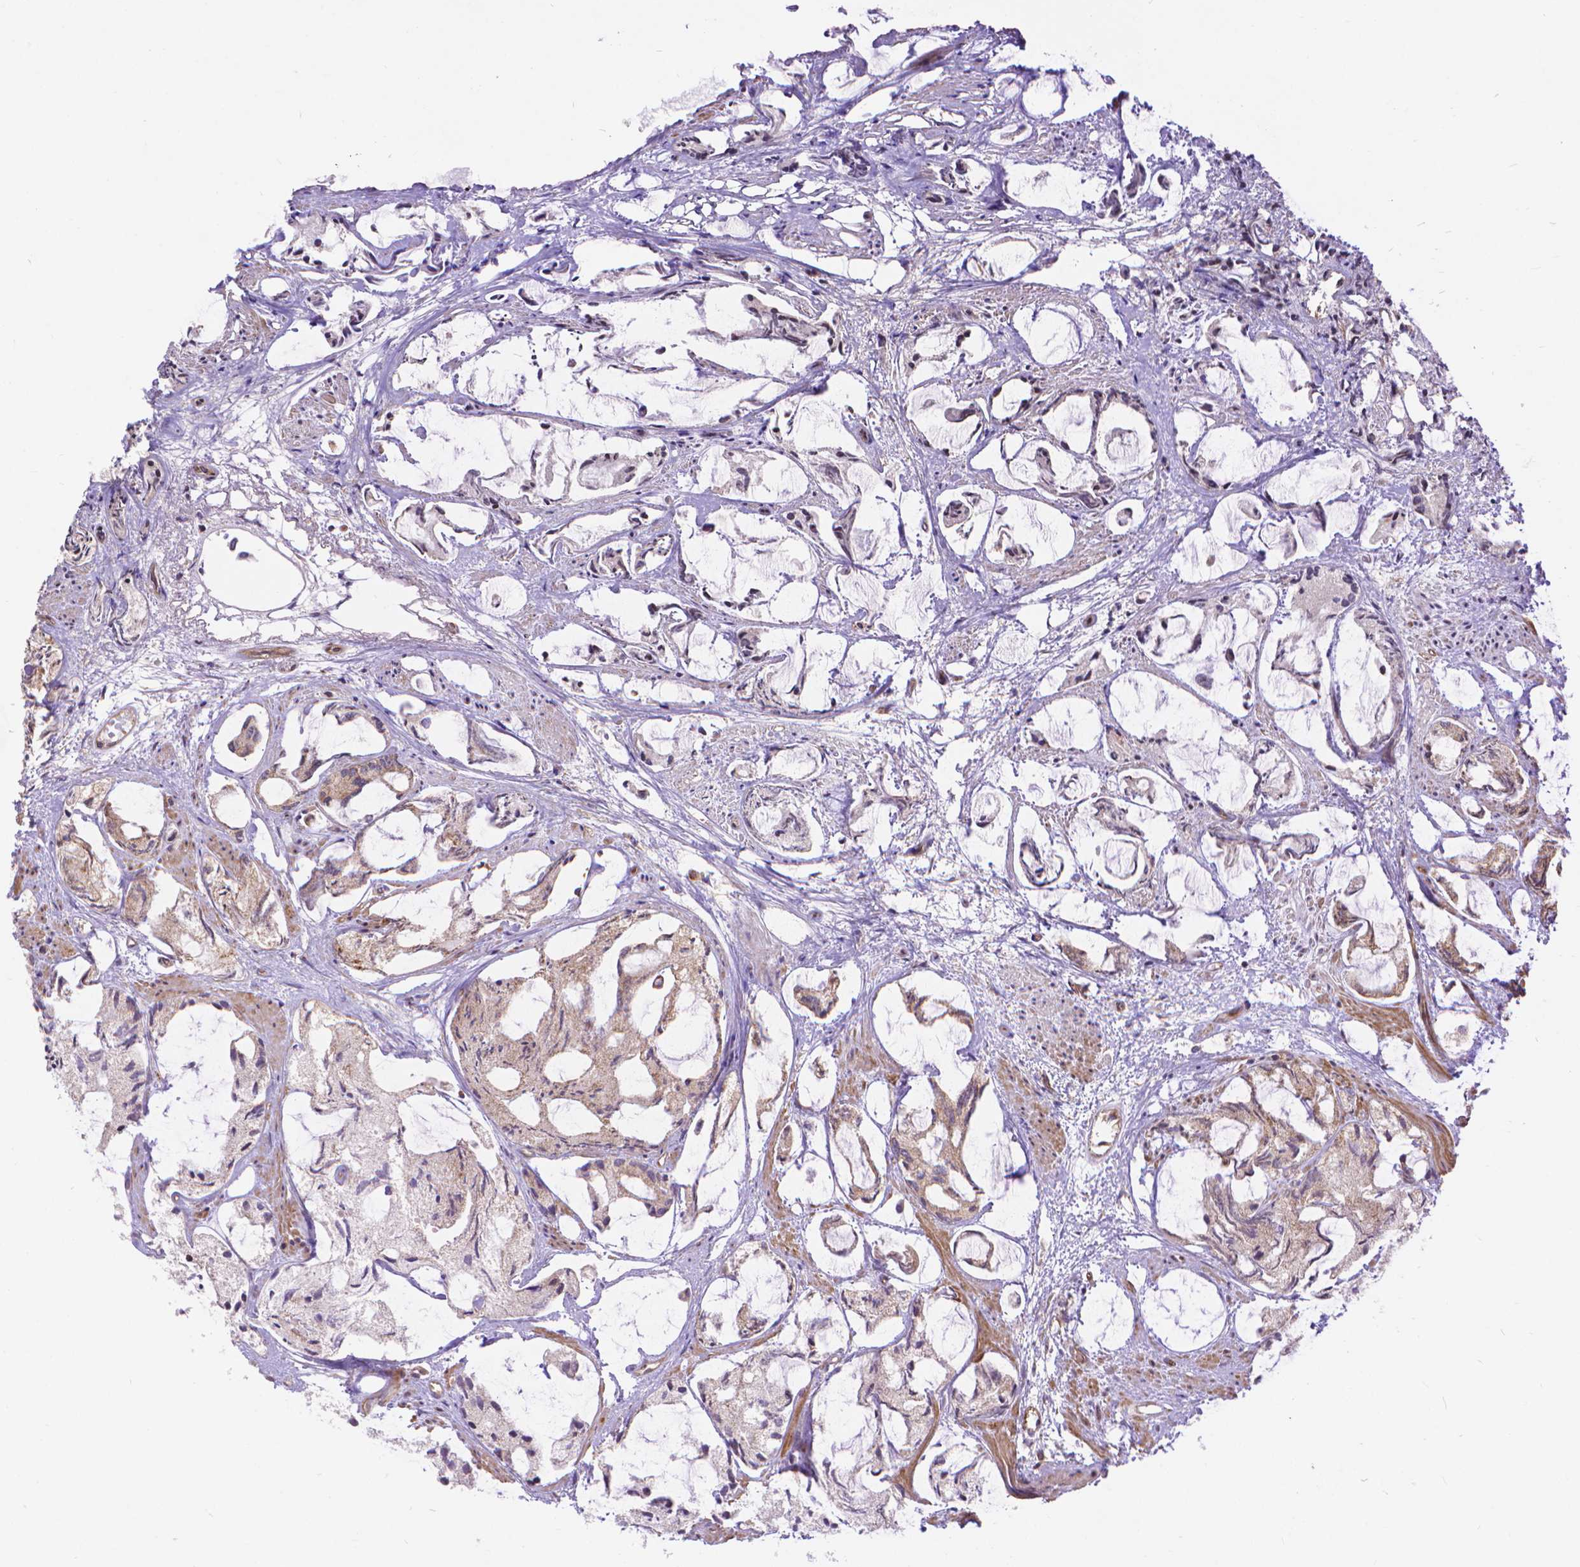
{"staining": {"intensity": "negative", "quantity": "none", "location": "none"}, "tissue": "prostate cancer", "cell_type": "Tumor cells", "image_type": "cancer", "snomed": [{"axis": "morphology", "description": "Adenocarcinoma, High grade"}, {"axis": "topography", "description": "Prostate"}], "caption": "Immunohistochemical staining of human prostate cancer (high-grade adenocarcinoma) reveals no significant positivity in tumor cells. (DAB immunohistochemistry visualized using brightfield microscopy, high magnification).", "gene": "TMEM135", "patient": {"sex": "male", "age": 85}}